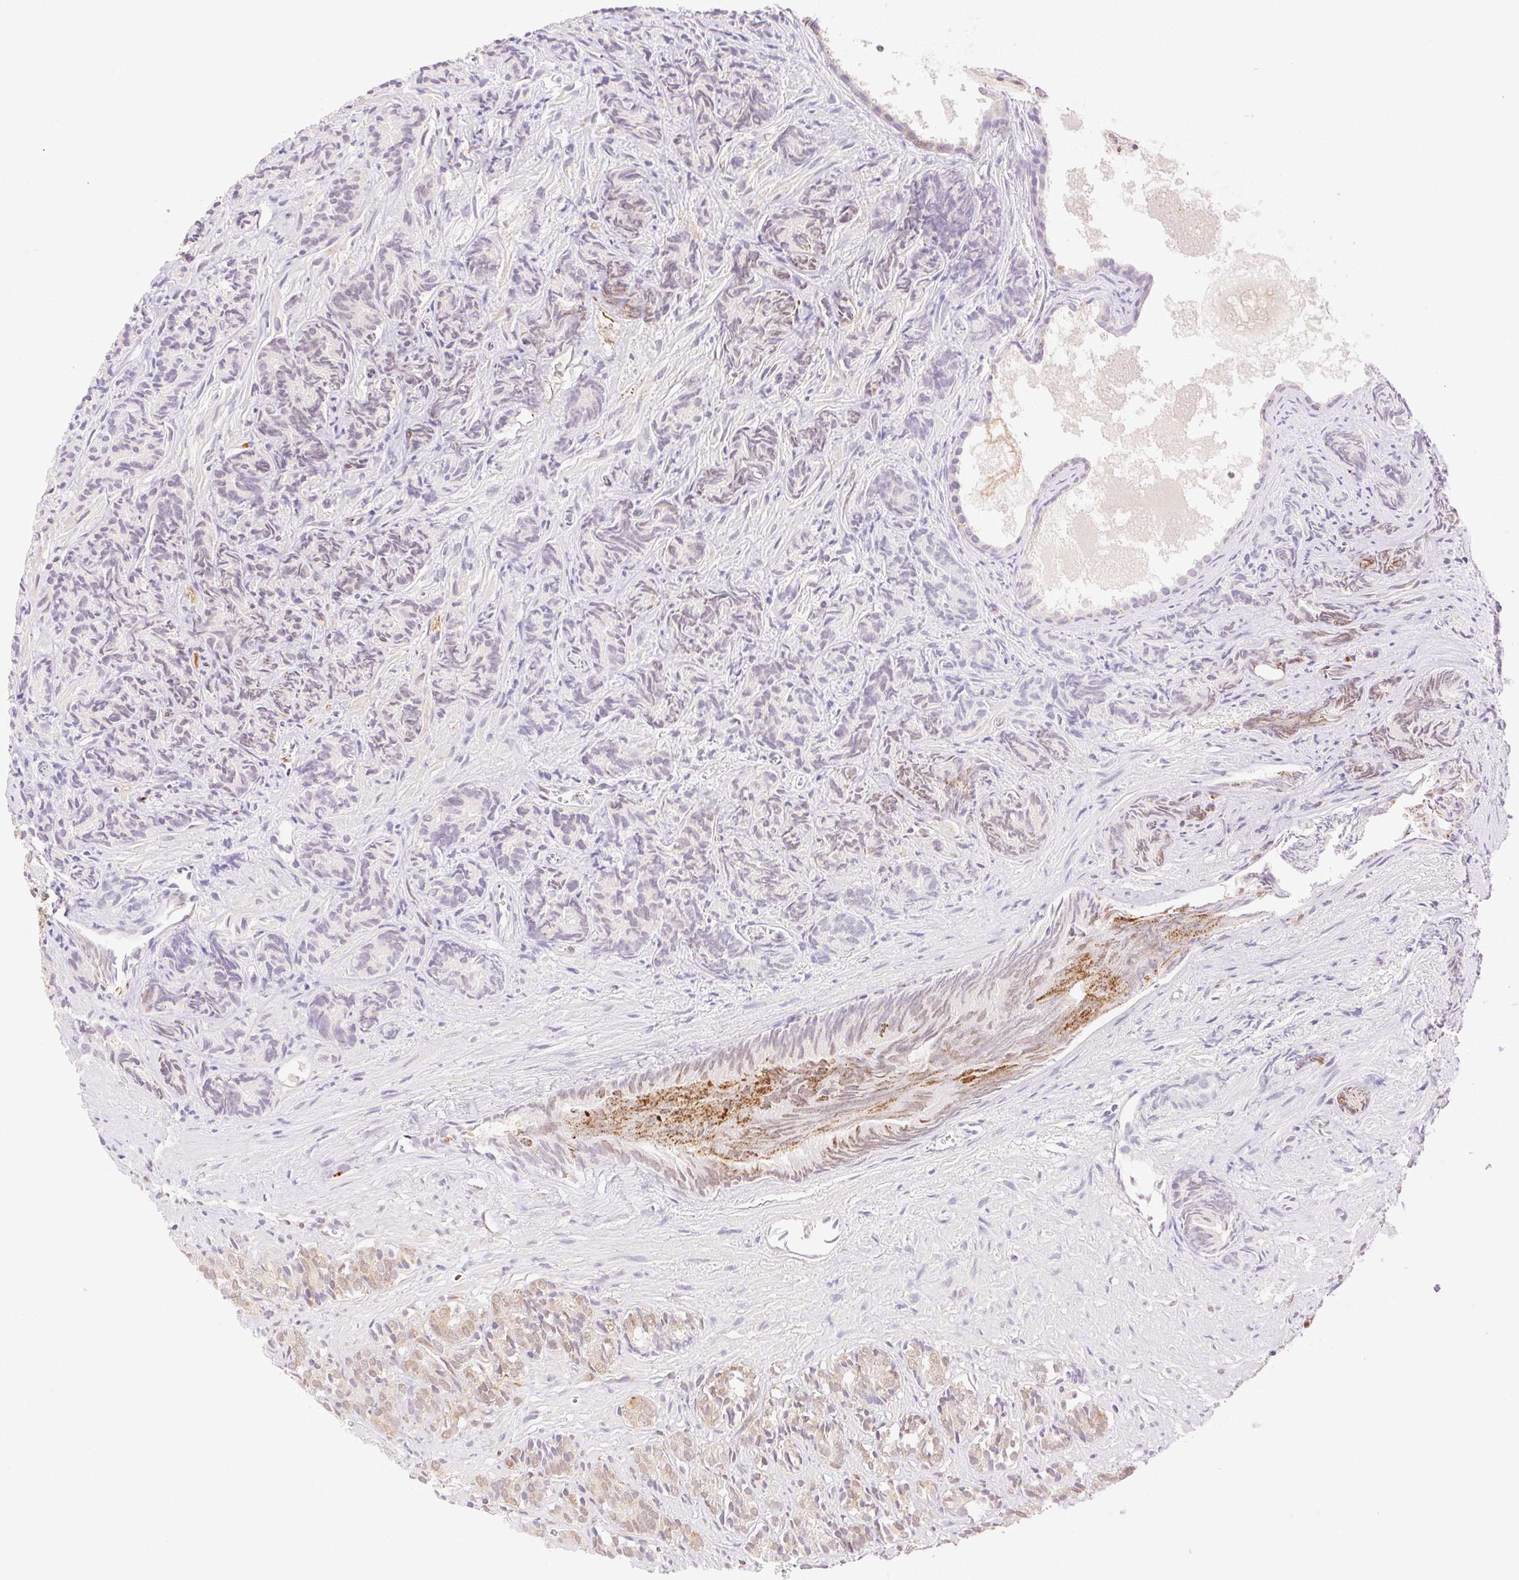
{"staining": {"intensity": "moderate", "quantity": ">75%", "location": "nuclear"}, "tissue": "prostate cancer", "cell_type": "Tumor cells", "image_type": "cancer", "snomed": [{"axis": "morphology", "description": "Adenocarcinoma, High grade"}, {"axis": "topography", "description": "Prostate"}], "caption": "Protein staining exhibits moderate nuclear staining in approximately >75% of tumor cells in high-grade adenocarcinoma (prostate). (DAB = brown stain, brightfield microscopy at high magnification).", "gene": "H2AZ2", "patient": {"sex": "male", "age": 84}}